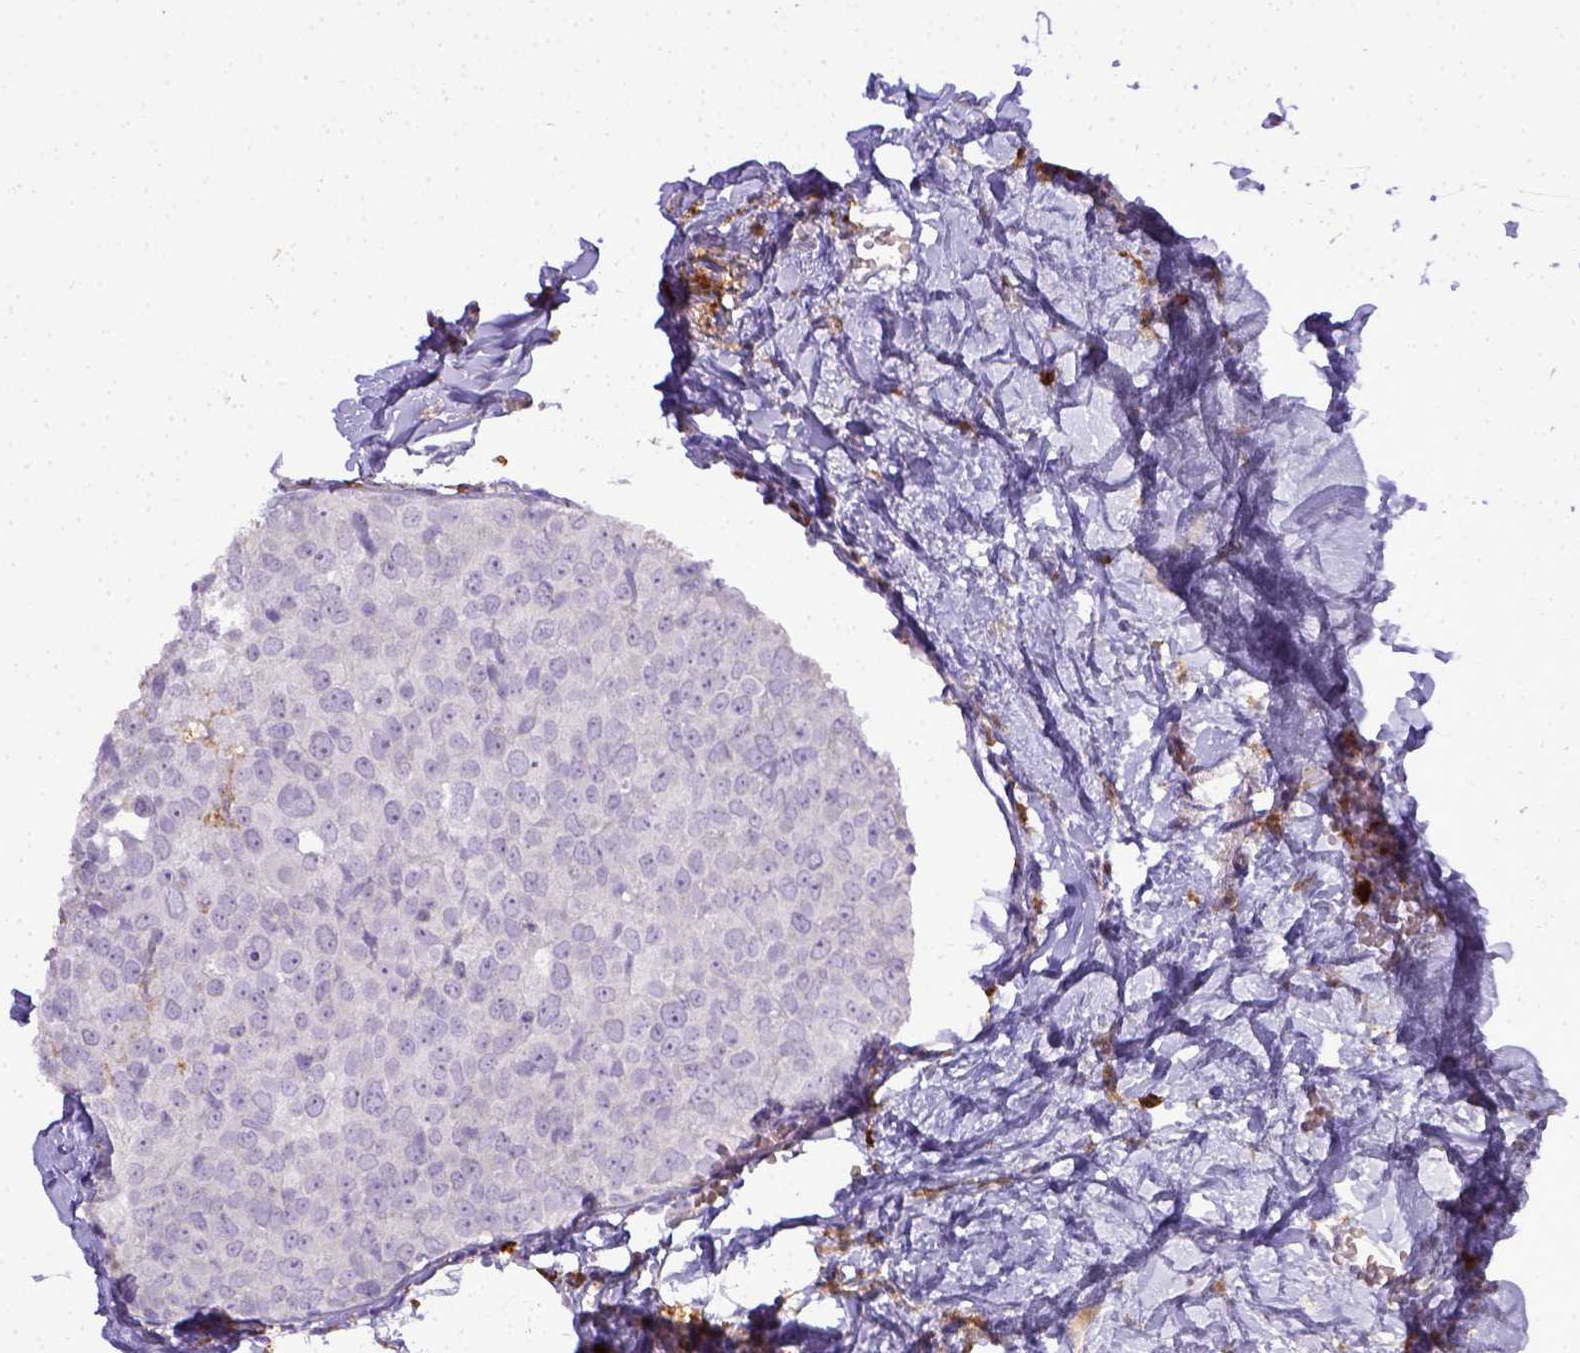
{"staining": {"intensity": "negative", "quantity": "none", "location": "none"}, "tissue": "breast cancer", "cell_type": "Tumor cells", "image_type": "cancer", "snomed": [{"axis": "morphology", "description": "Duct carcinoma"}, {"axis": "topography", "description": "Breast"}], "caption": "Breast cancer stained for a protein using immunohistochemistry (IHC) displays no staining tumor cells.", "gene": "ITGAM", "patient": {"sex": "female", "age": 38}}